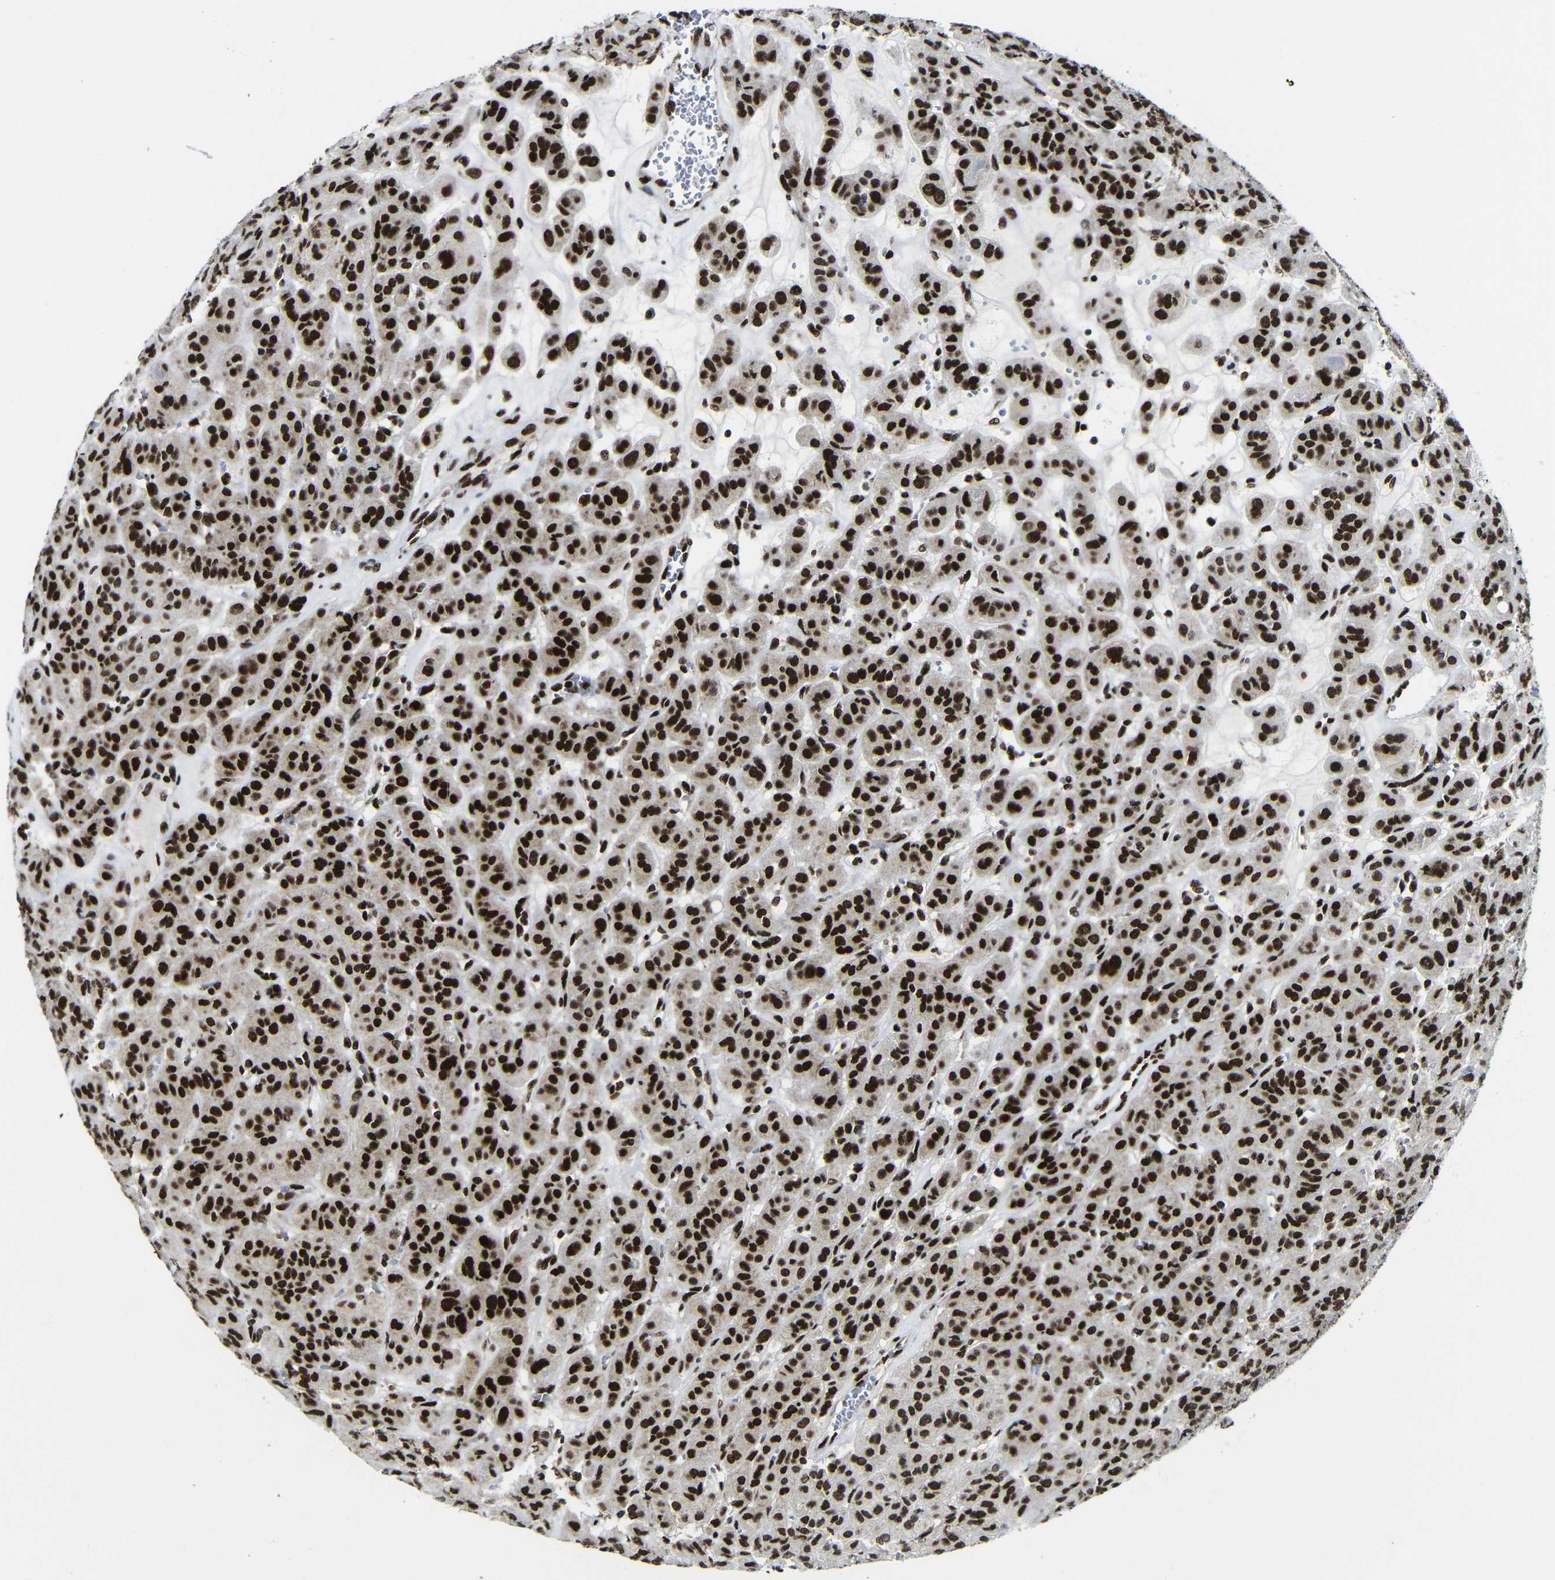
{"staining": {"intensity": "strong", "quantity": ">75%", "location": "nuclear"}, "tissue": "thyroid cancer", "cell_type": "Tumor cells", "image_type": "cancer", "snomed": [{"axis": "morphology", "description": "Follicular adenoma carcinoma, NOS"}, {"axis": "topography", "description": "Thyroid gland"}], "caption": "High-magnification brightfield microscopy of follicular adenoma carcinoma (thyroid) stained with DAB (brown) and counterstained with hematoxylin (blue). tumor cells exhibit strong nuclear expression is identified in approximately>75% of cells.", "gene": "PTBP1", "patient": {"sex": "female", "age": 71}}